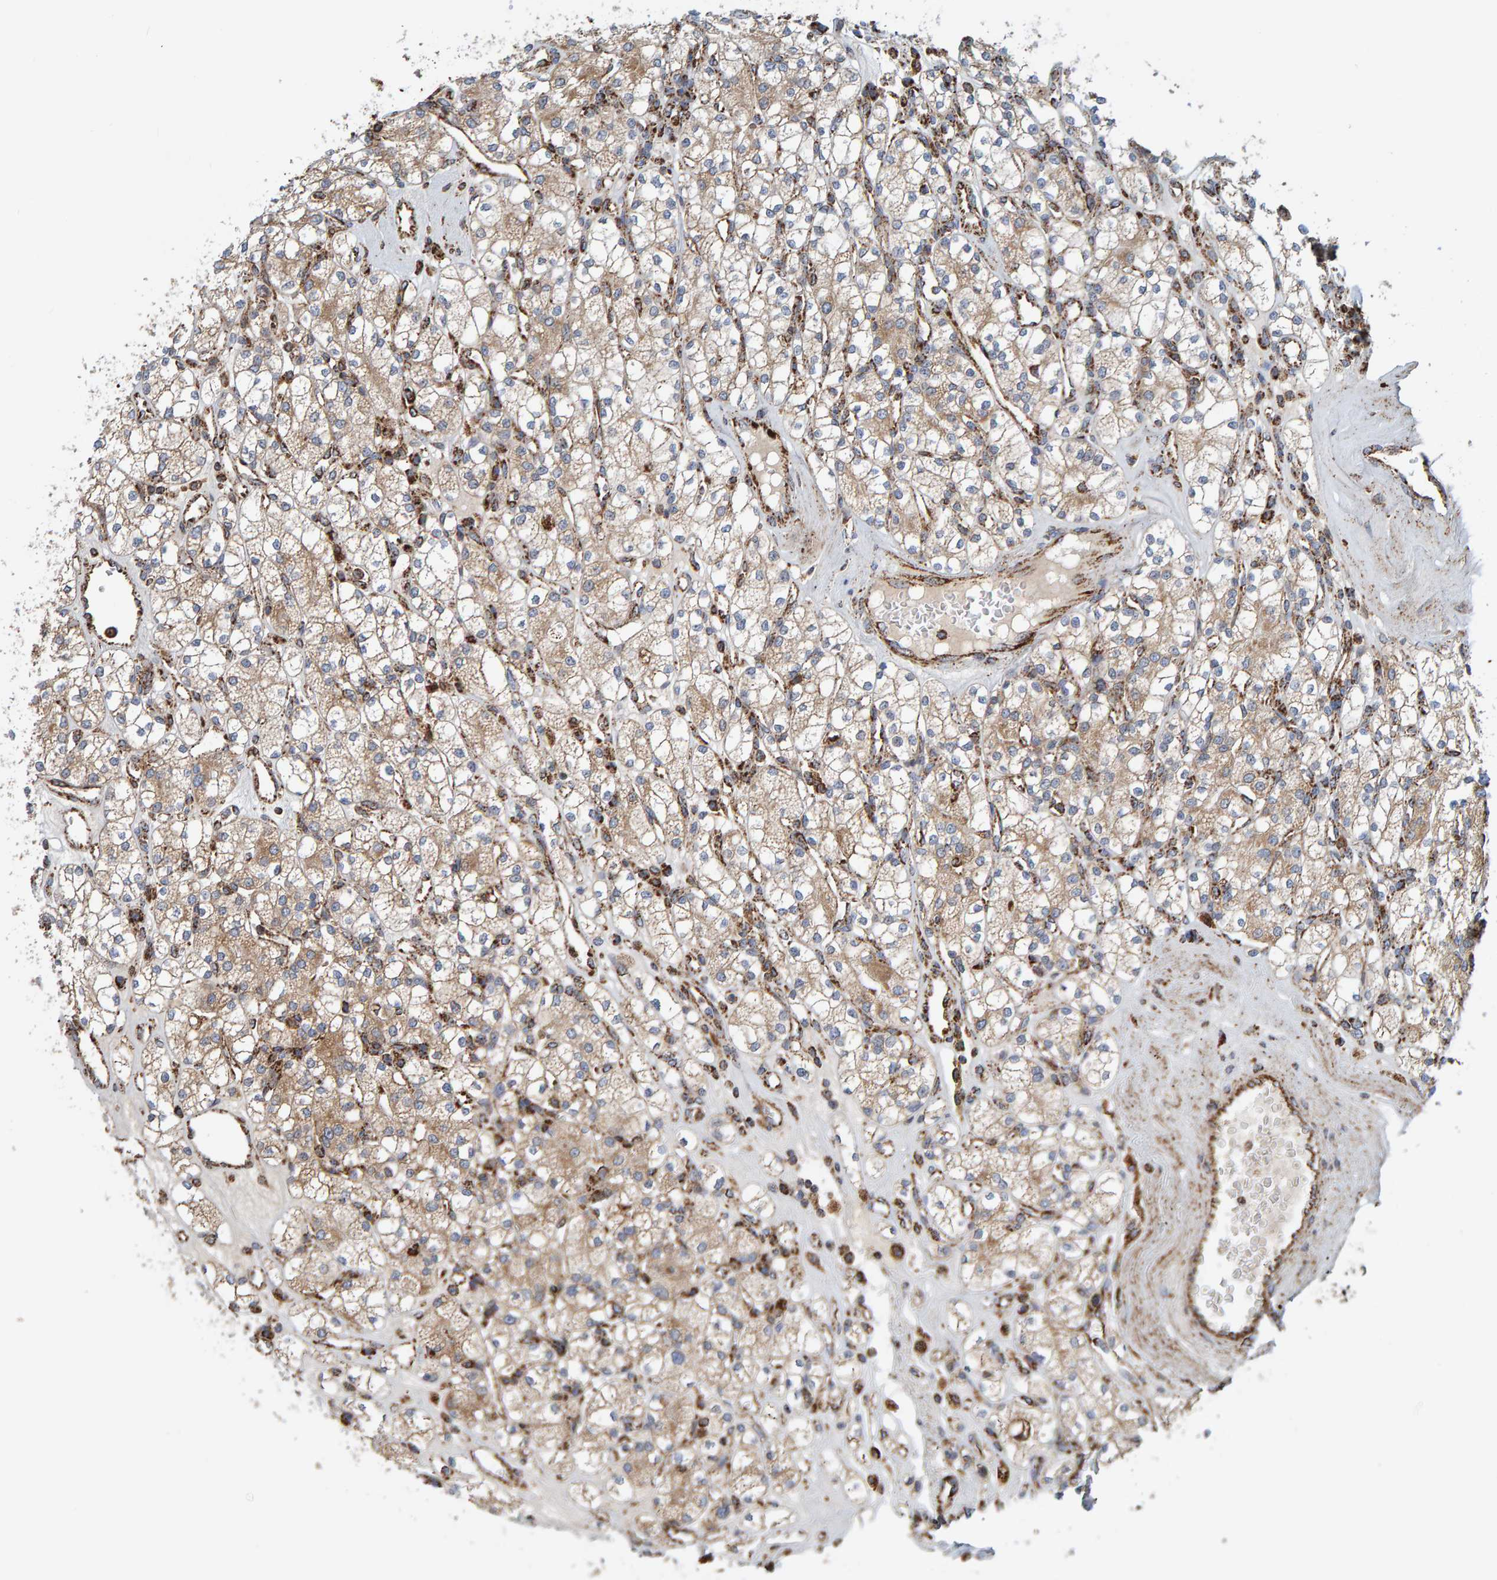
{"staining": {"intensity": "weak", "quantity": ">75%", "location": "cytoplasmic/membranous"}, "tissue": "renal cancer", "cell_type": "Tumor cells", "image_type": "cancer", "snomed": [{"axis": "morphology", "description": "Adenocarcinoma, NOS"}, {"axis": "topography", "description": "Kidney"}], "caption": "Approximately >75% of tumor cells in human renal adenocarcinoma reveal weak cytoplasmic/membranous protein positivity as visualized by brown immunohistochemical staining.", "gene": "MRPL45", "patient": {"sex": "male", "age": 77}}